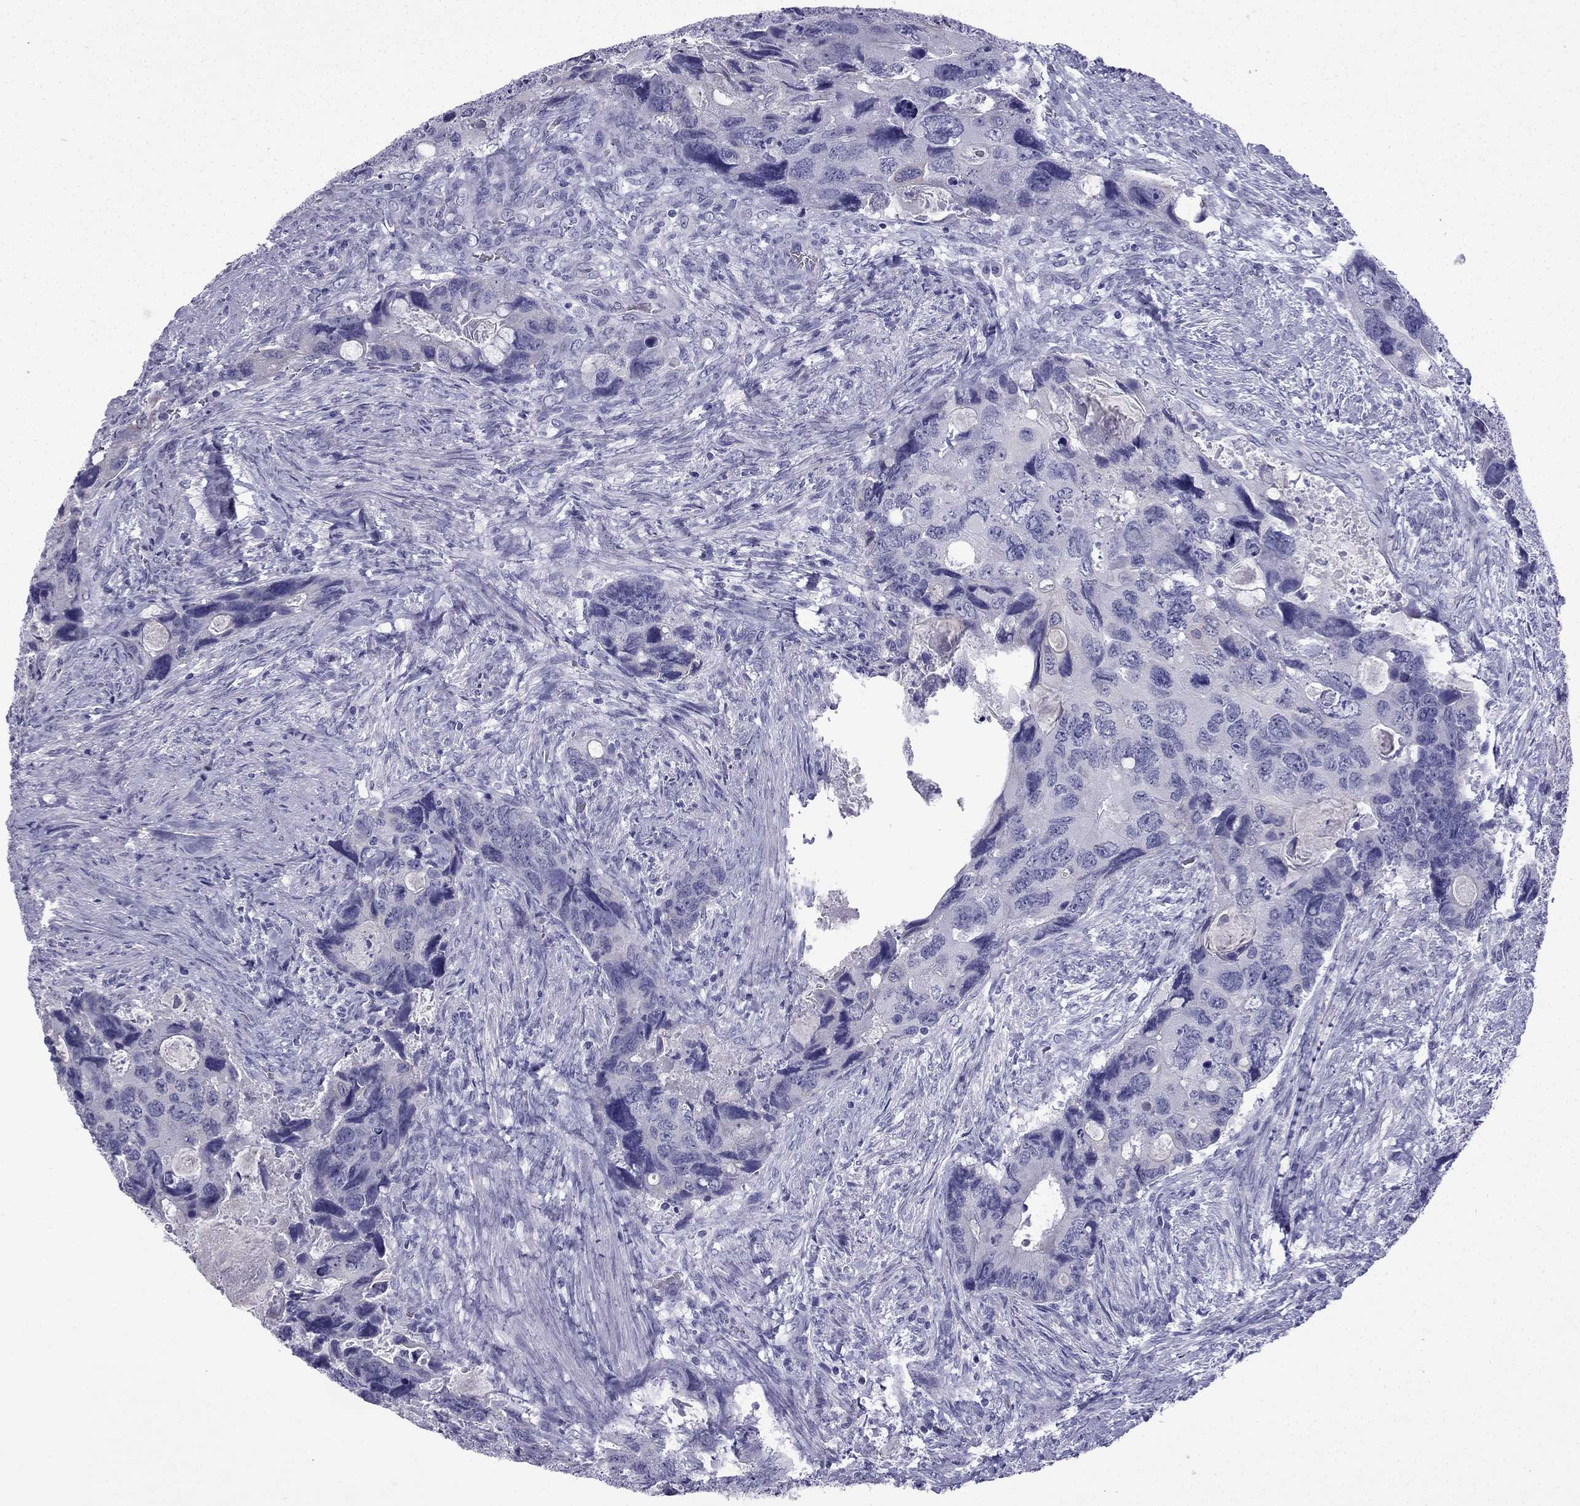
{"staining": {"intensity": "negative", "quantity": "none", "location": "none"}, "tissue": "colorectal cancer", "cell_type": "Tumor cells", "image_type": "cancer", "snomed": [{"axis": "morphology", "description": "Adenocarcinoma, NOS"}, {"axis": "topography", "description": "Rectum"}], "caption": "This is an immunohistochemistry (IHC) histopathology image of human colorectal cancer. There is no staining in tumor cells.", "gene": "GJA8", "patient": {"sex": "male", "age": 62}}